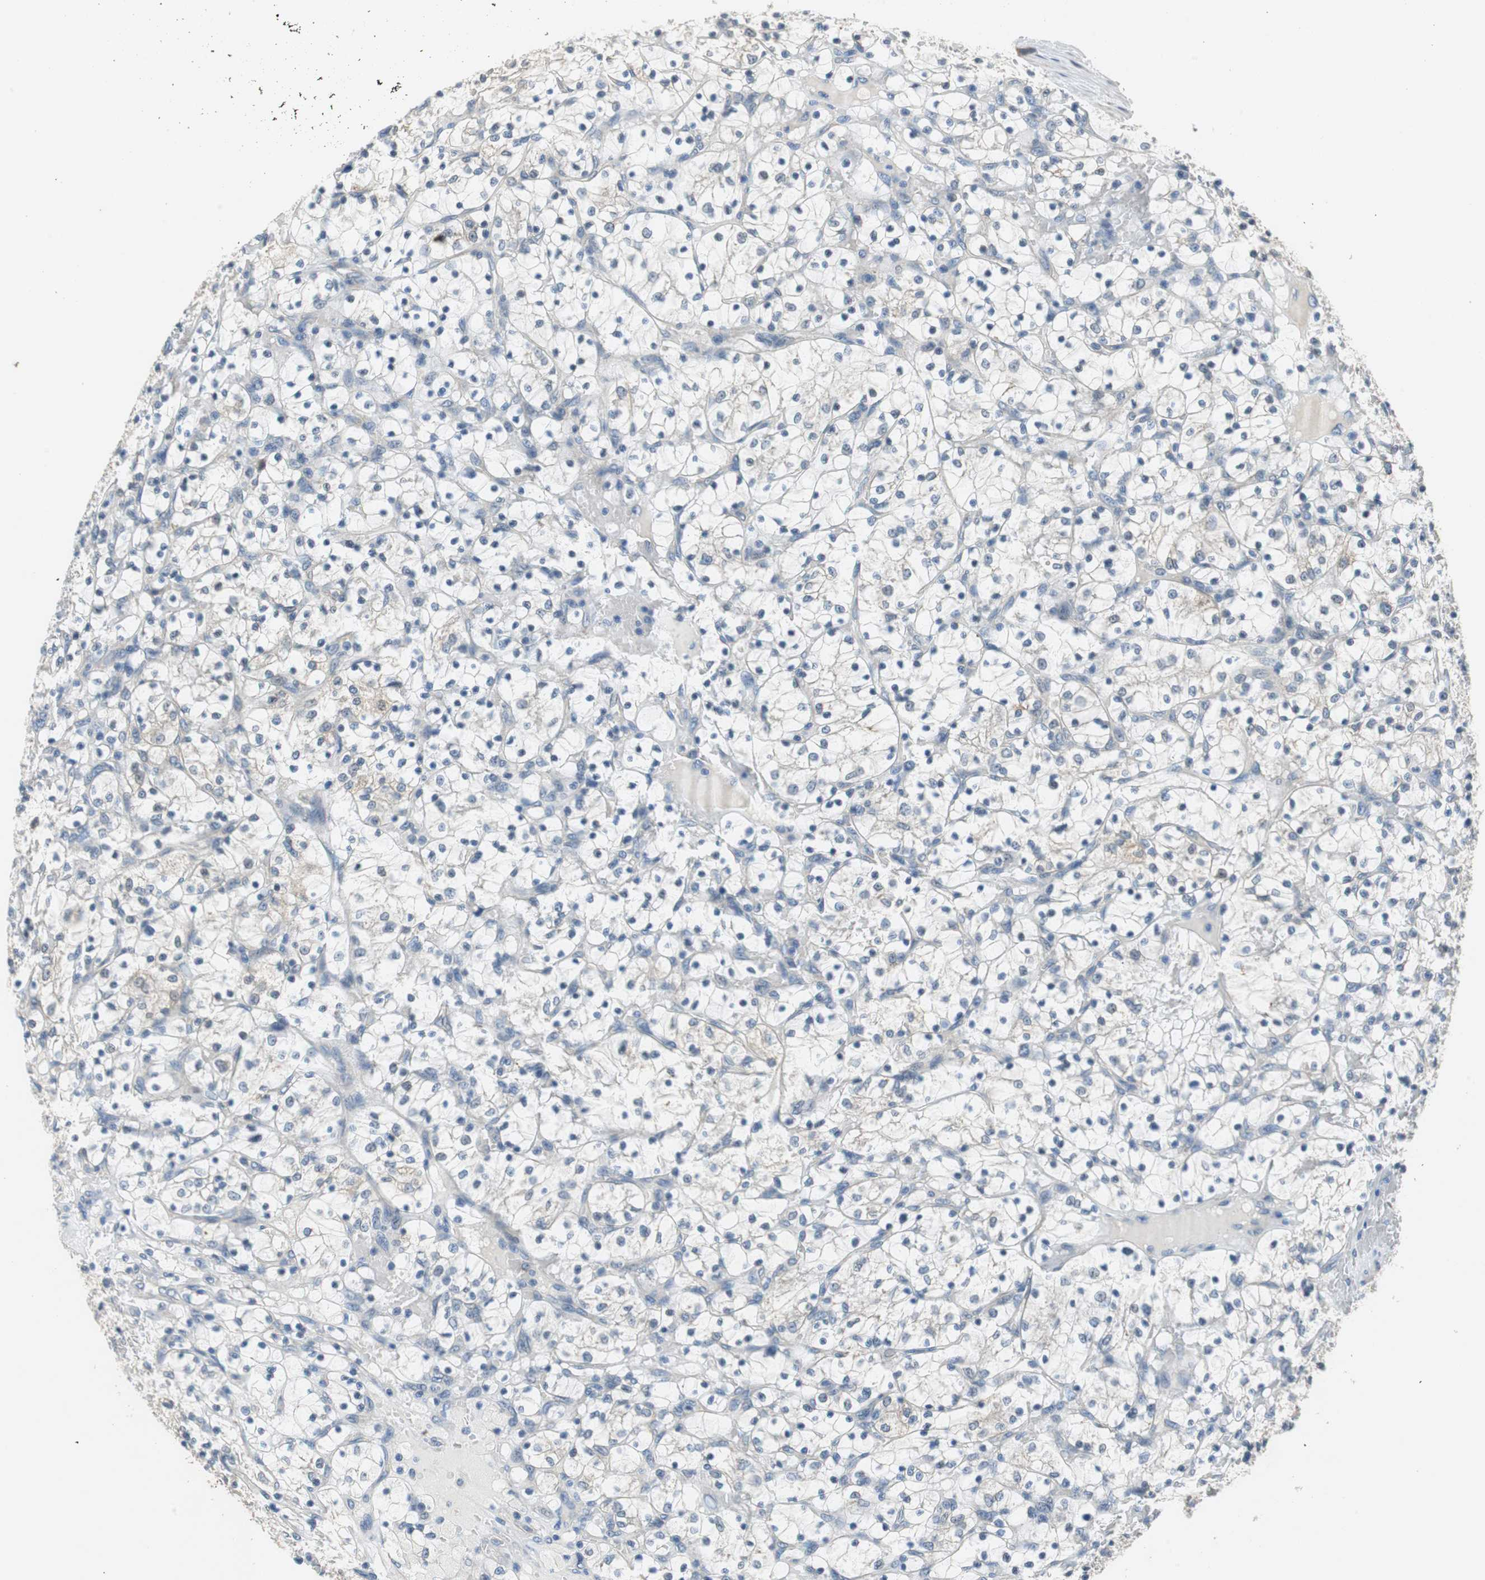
{"staining": {"intensity": "negative", "quantity": "none", "location": "none"}, "tissue": "renal cancer", "cell_type": "Tumor cells", "image_type": "cancer", "snomed": [{"axis": "morphology", "description": "Adenocarcinoma, NOS"}, {"axis": "topography", "description": "Kidney"}], "caption": "The histopathology image exhibits no staining of tumor cells in renal adenocarcinoma. Brightfield microscopy of immunohistochemistry stained with DAB (3,3'-diaminobenzidine) (brown) and hematoxylin (blue), captured at high magnification.", "gene": "FADS2", "patient": {"sex": "female", "age": 69}}